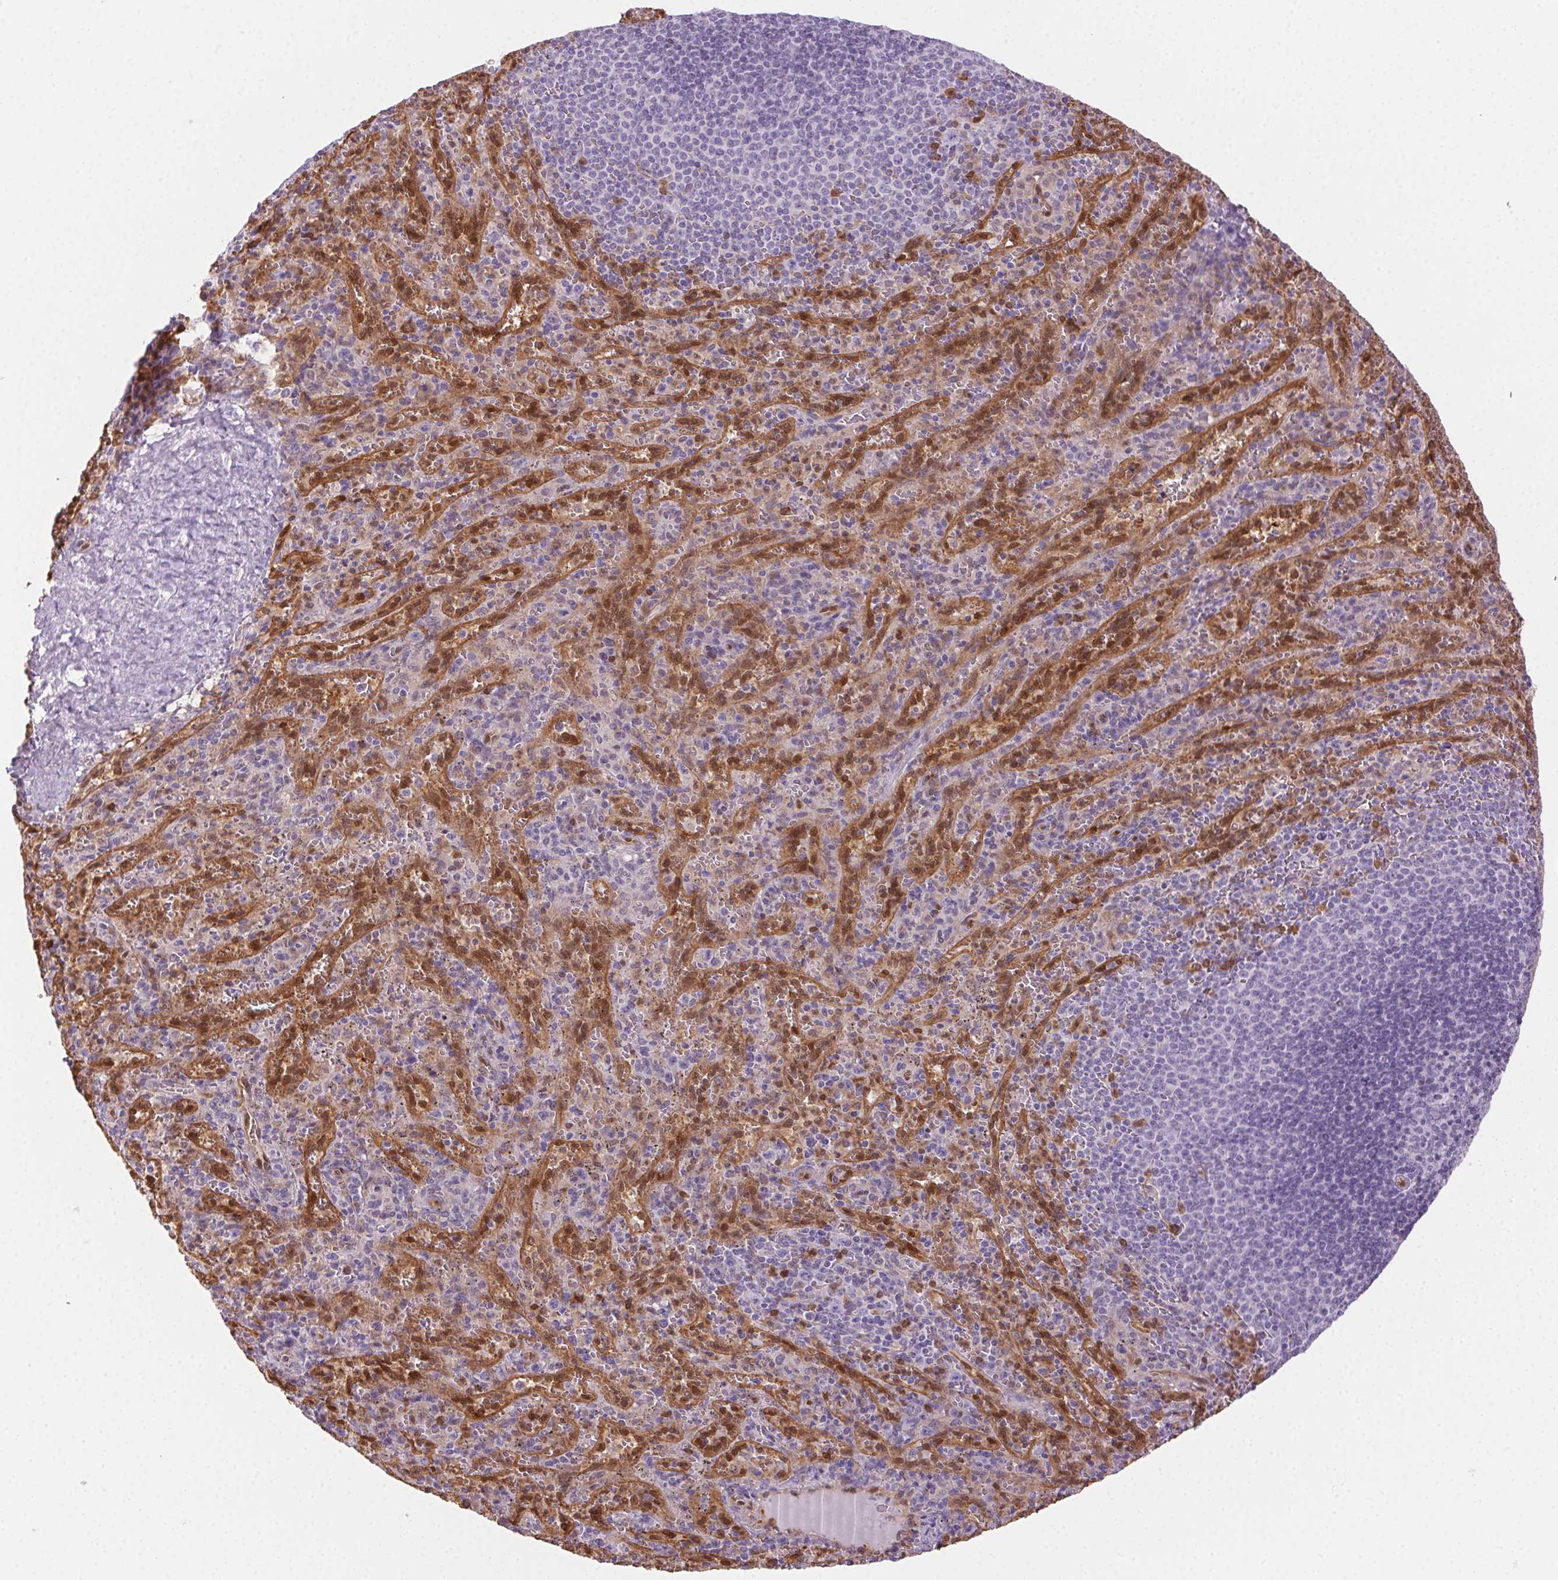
{"staining": {"intensity": "moderate", "quantity": "<25%", "location": "nuclear"}, "tissue": "spleen", "cell_type": "Cells in red pulp", "image_type": "normal", "snomed": [{"axis": "morphology", "description": "Normal tissue, NOS"}, {"axis": "topography", "description": "Spleen"}], "caption": "Immunohistochemistry staining of normal spleen, which exhibits low levels of moderate nuclear positivity in about <25% of cells in red pulp indicating moderate nuclear protein expression. The staining was performed using DAB (3,3'-diaminobenzidine) (brown) for protein detection and nuclei were counterstained in hematoxylin (blue).", "gene": "TMEM45A", "patient": {"sex": "male", "age": 57}}